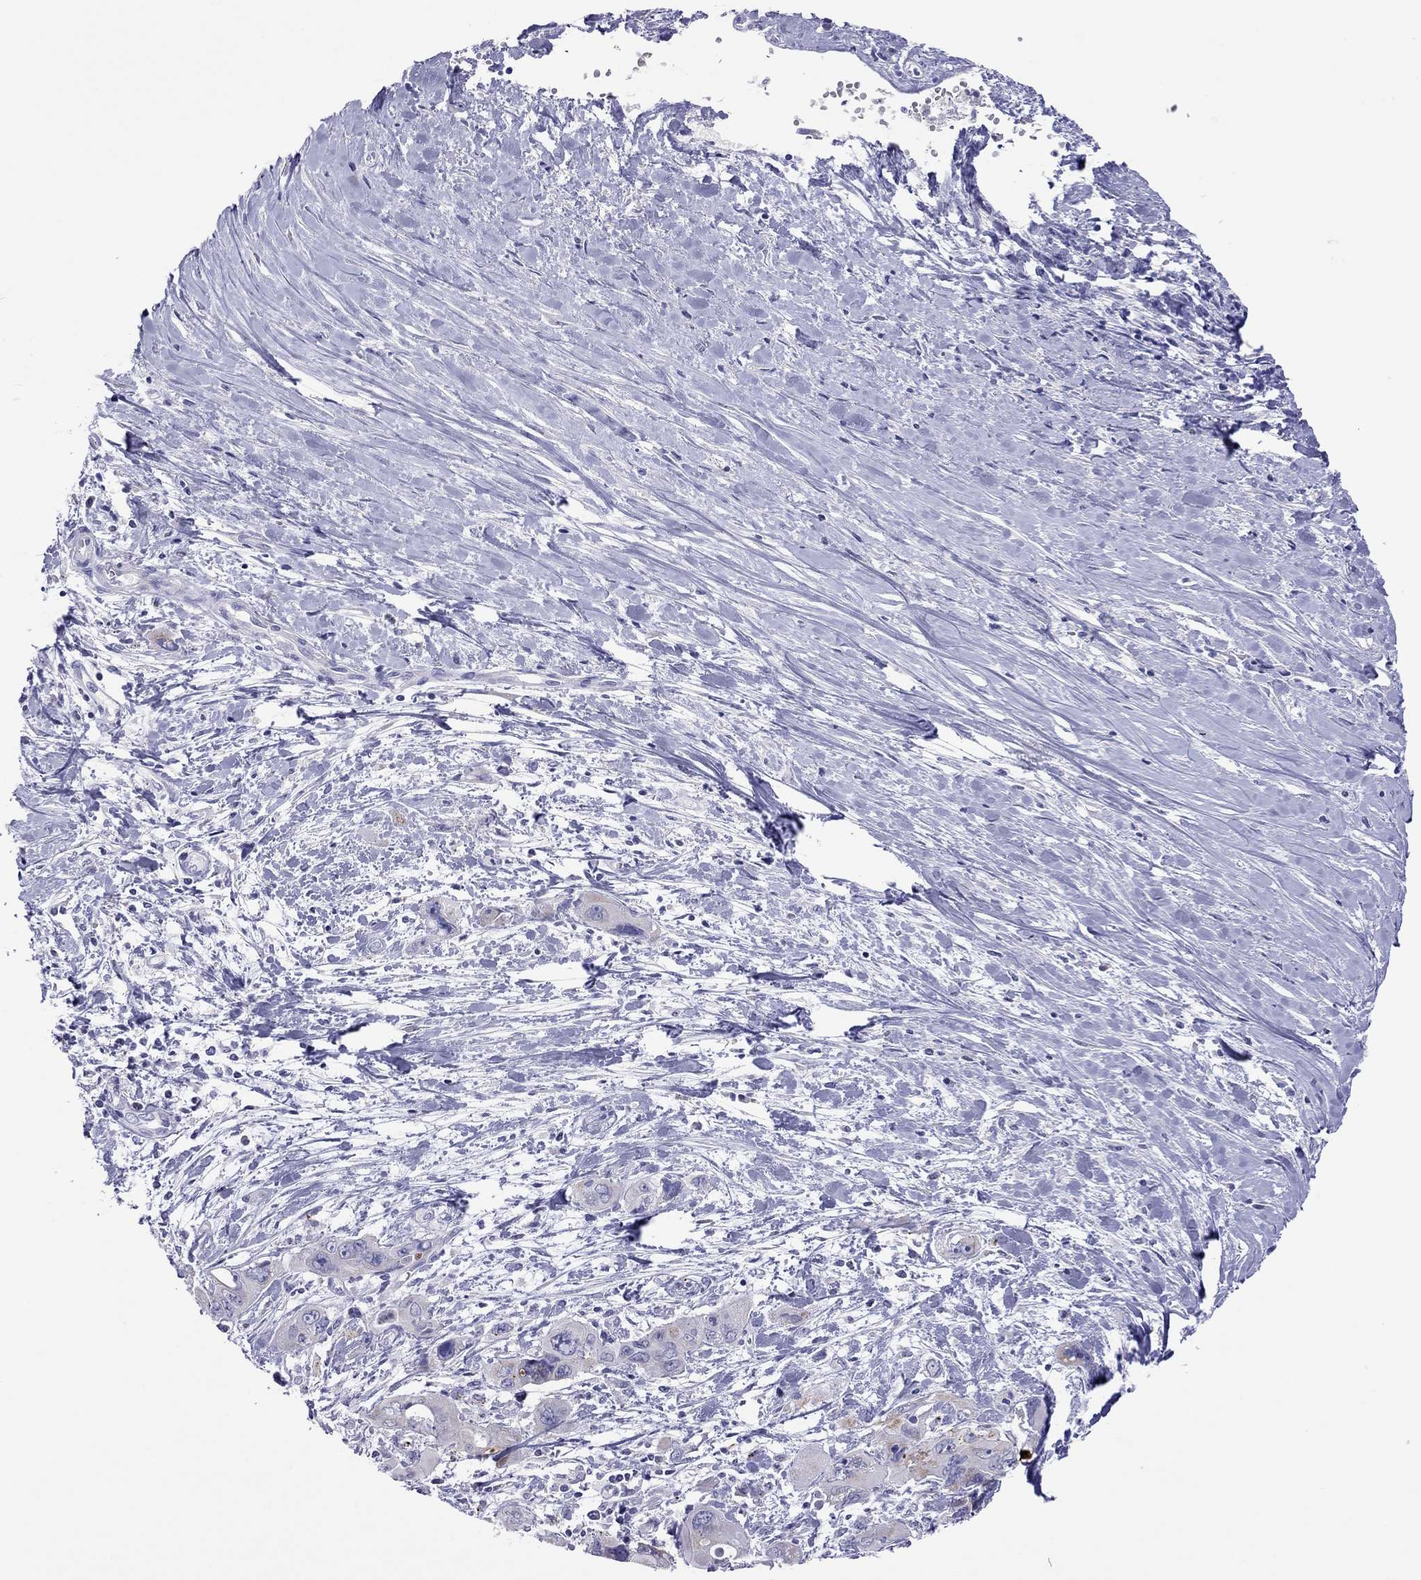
{"staining": {"intensity": "negative", "quantity": "none", "location": "none"}, "tissue": "pancreatic cancer", "cell_type": "Tumor cells", "image_type": "cancer", "snomed": [{"axis": "morphology", "description": "Adenocarcinoma, NOS"}, {"axis": "topography", "description": "Pancreas"}], "caption": "Pancreatic cancer (adenocarcinoma) stained for a protein using immunohistochemistry (IHC) exhibits no expression tumor cells.", "gene": "COL9A1", "patient": {"sex": "male", "age": 47}}